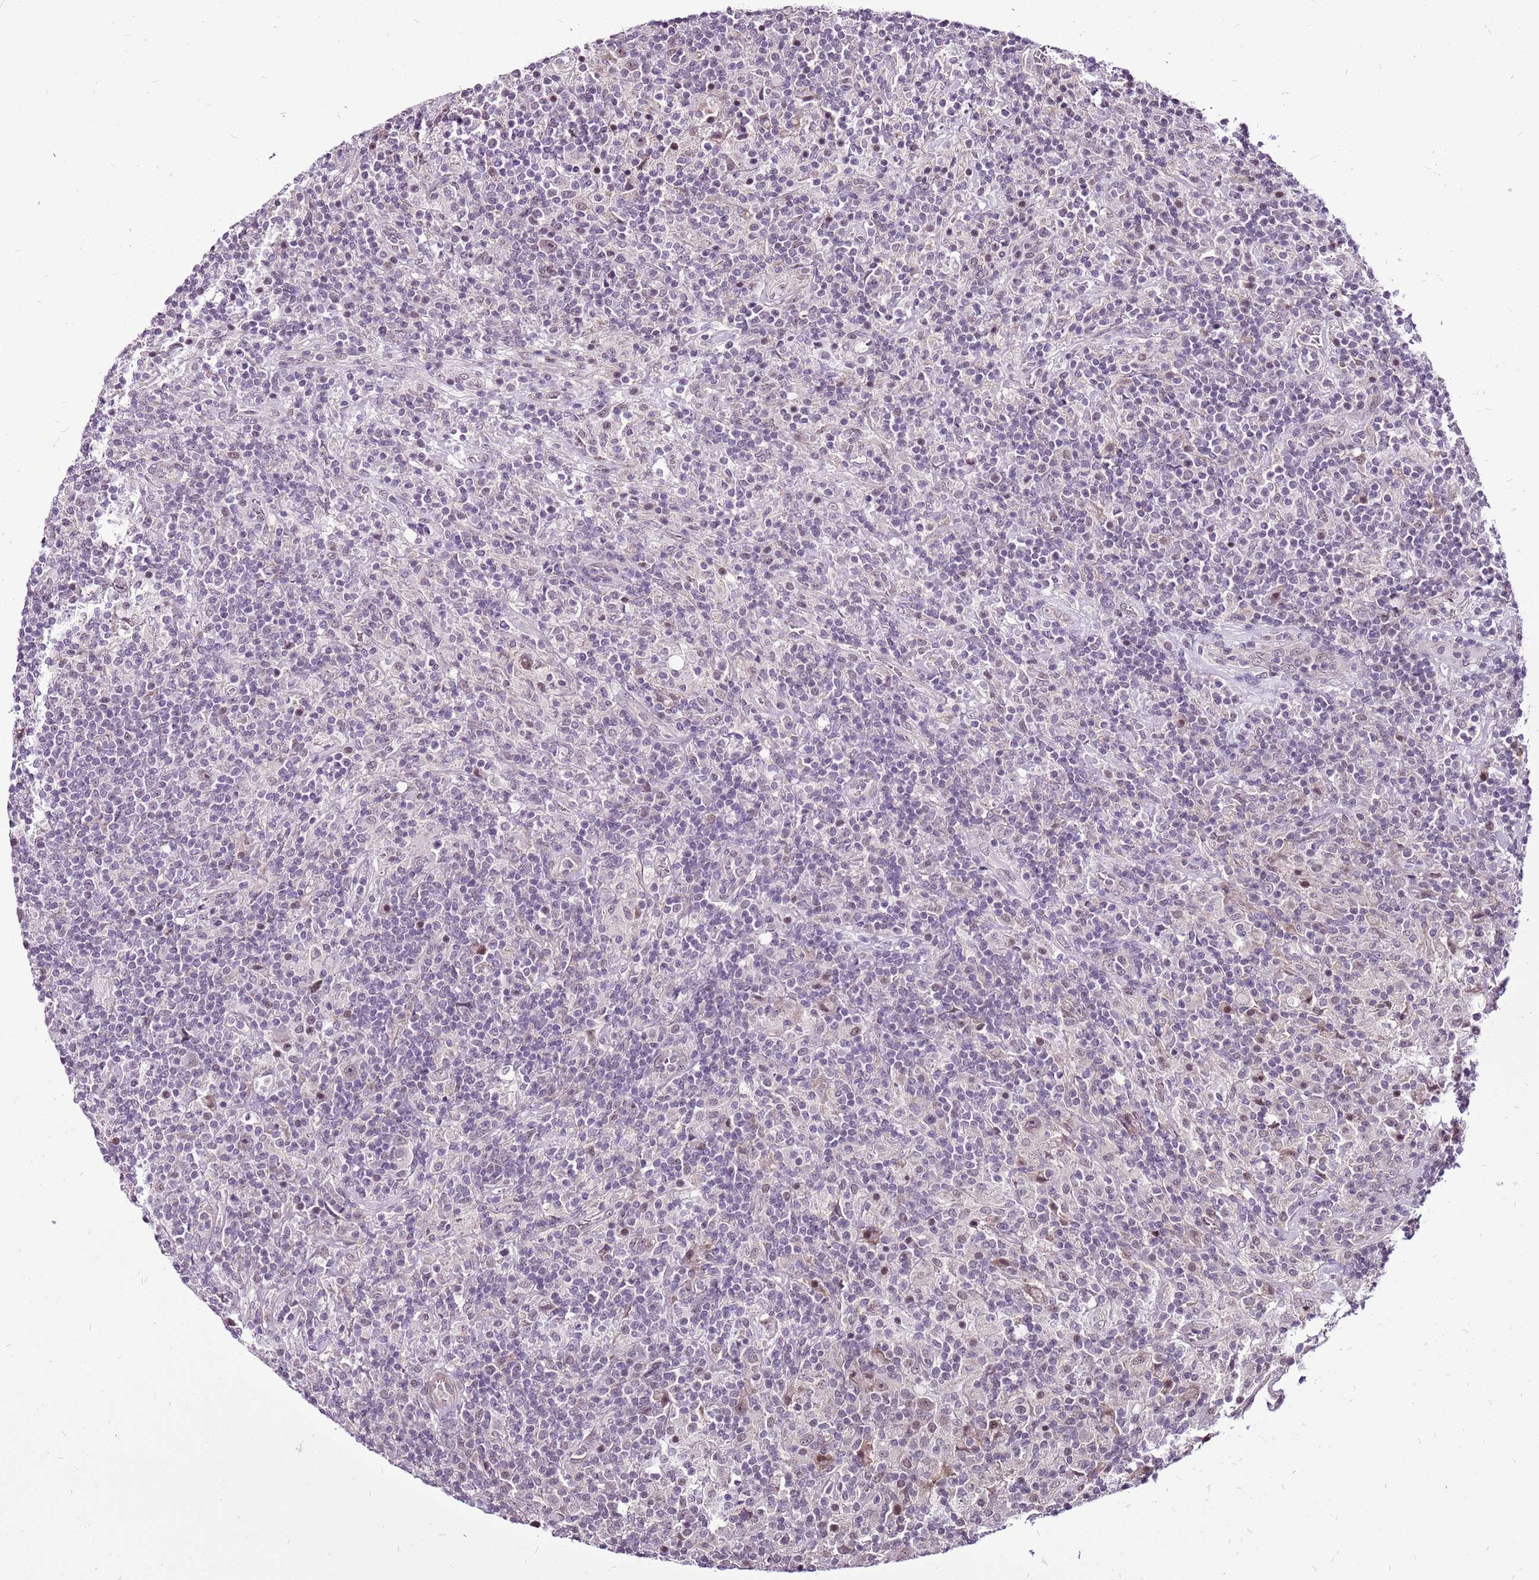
{"staining": {"intensity": "weak", "quantity": "25%-75%", "location": "nuclear"}, "tissue": "lymphoma", "cell_type": "Tumor cells", "image_type": "cancer", "snomed": [{"axis": "morphology", "description": "Hodgkin's disease, NOS"}, {"axis": "topography", "description": "Lymph node"}], "caption": "Brown immunohistochemical staining in lymphoma displays weak nuclear staining in about 25%-75% of tumor cells.", "gene": "CCDC166", "patient": {"sex": "male", "age": 70}}